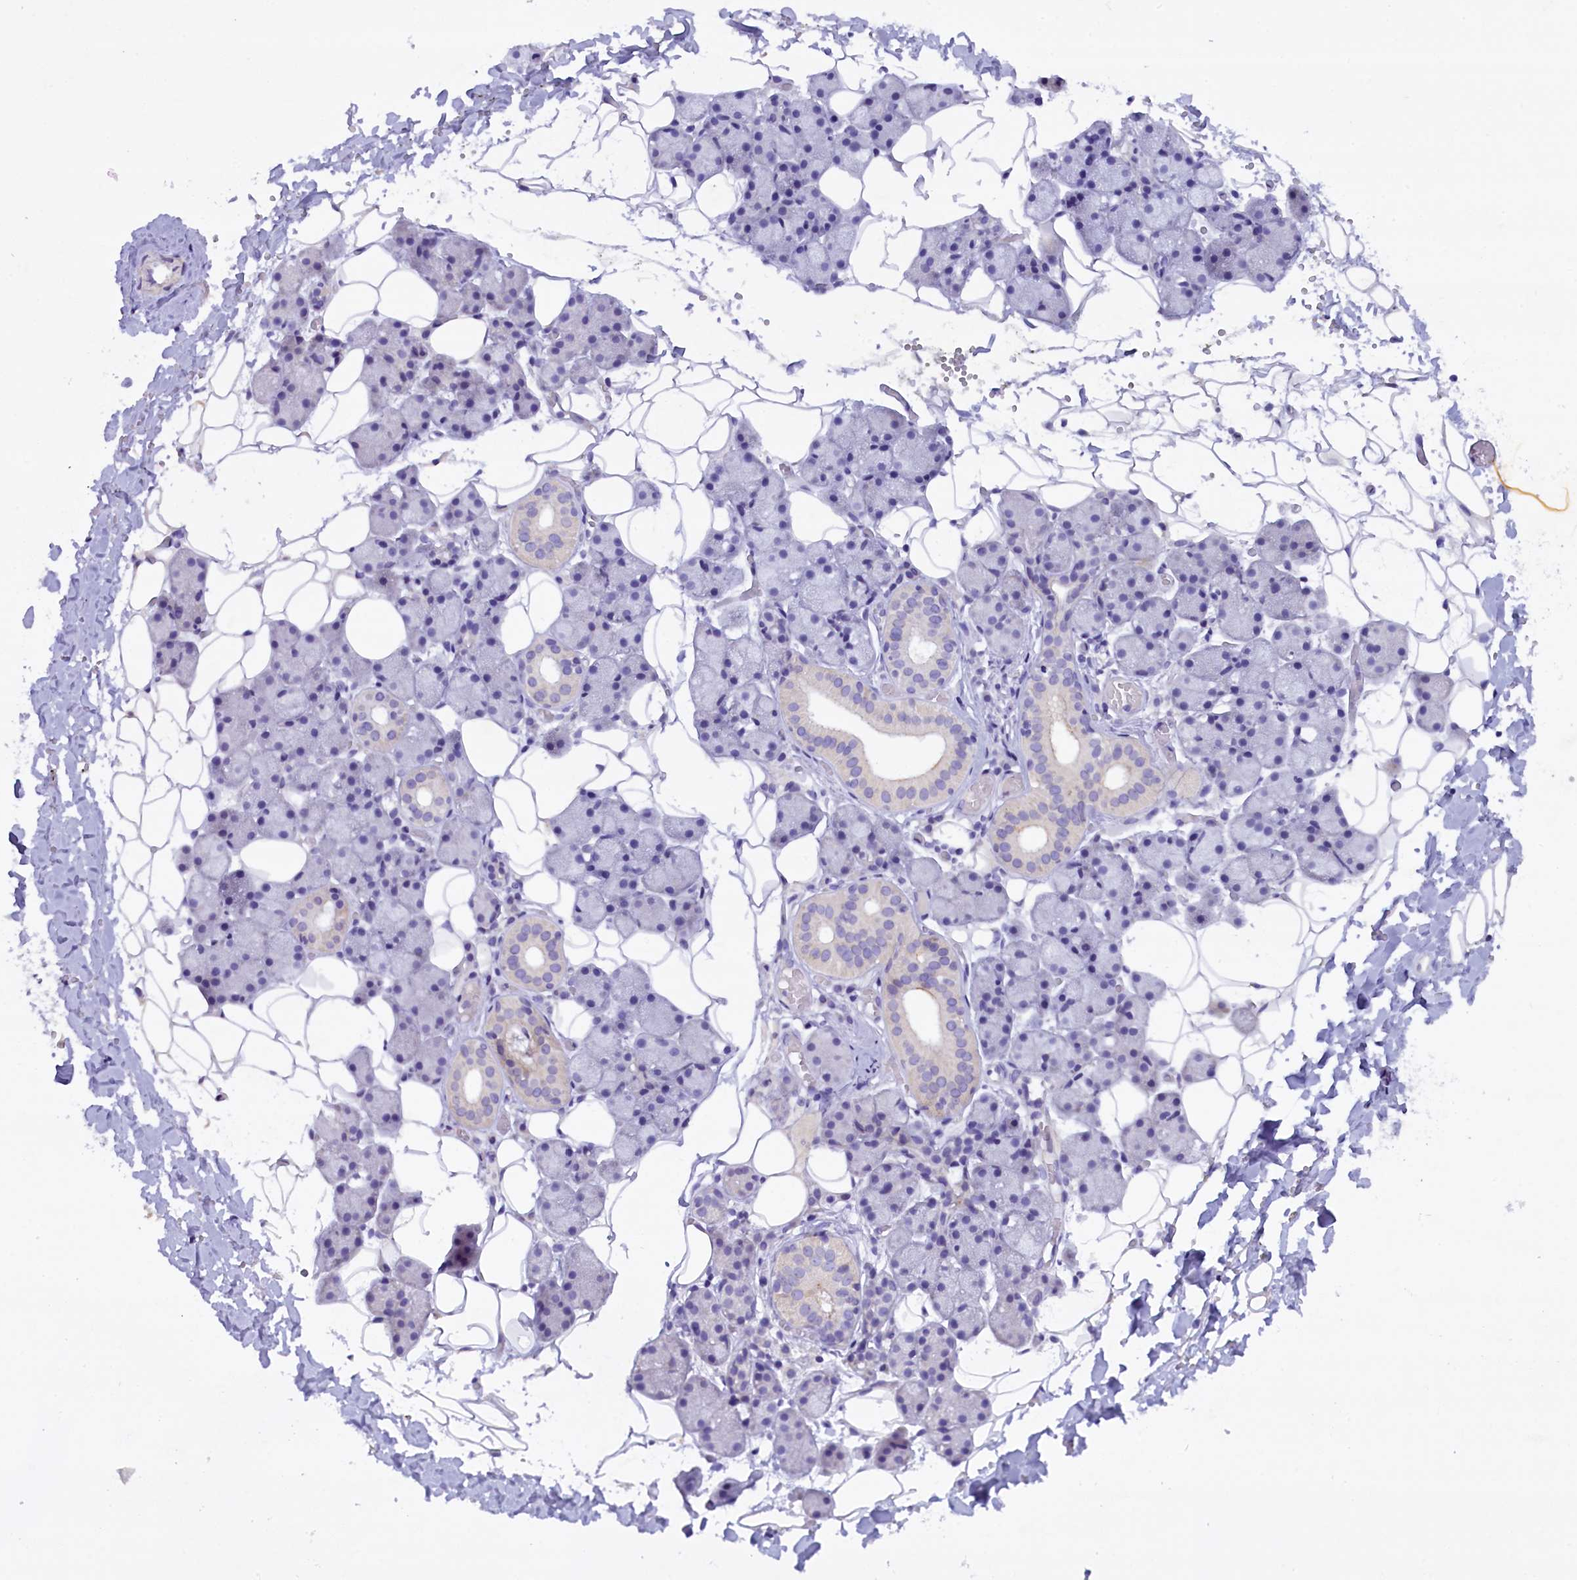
{"staining": {"intensity": "moderate", "quantity": "<25%", "location": "cytoplasmic/membranous"}, "tissue": "salivary gland", "cell_type": "Glandular cells", "image_type": "normal", "snomed": [{"axis": "morphology", "description": "Normal tissue, NOS"}, {"axis": "topography", "description": "Salivary gland"}], "caption": "Unremarkable salivary gland shows moderate cytoplasmic/membranous expression in approximately <25% of glandular cells (Brightfield microscopy of DAB IHC at high magnification)..", "gene": "RTTN", "patient": {"sex": "female", "age": 33}}